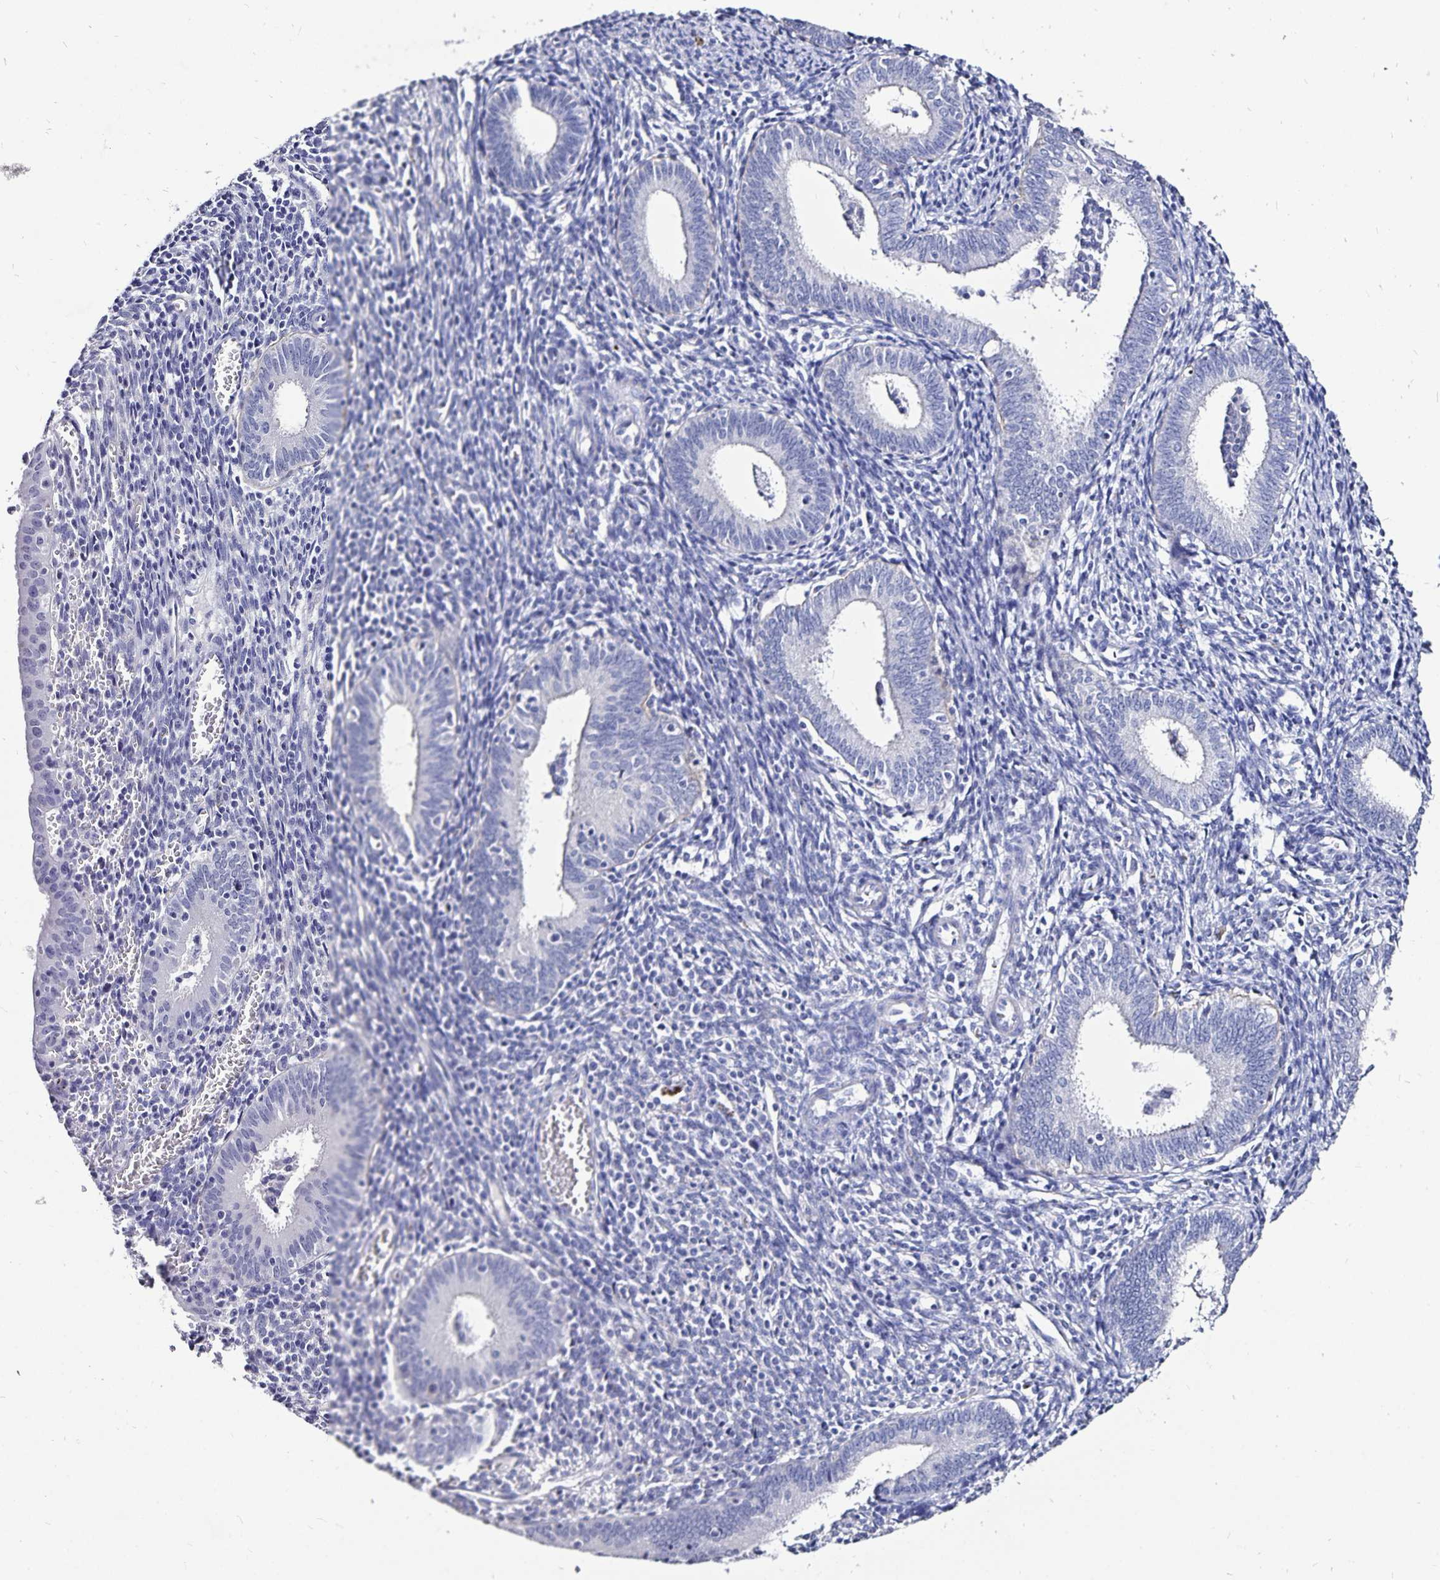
{"staining": {"intensity": "negative", "quantity": "none", "location": "none"}, "tissue": "endometrium", "cell_type": "Cells in endometrial stroma", "image_type": "normal", "snomed": [{"axis": "morphology", "description": "Normal tissue, NOS"}, {"axis": "topography", "description": "Endometrium"}], "caption": "Cells in endometrial stroma show no significant staining in unremarkable endometrium.", "gene": "PLAC1", "patient": {"sex": "female", "age": 41}}